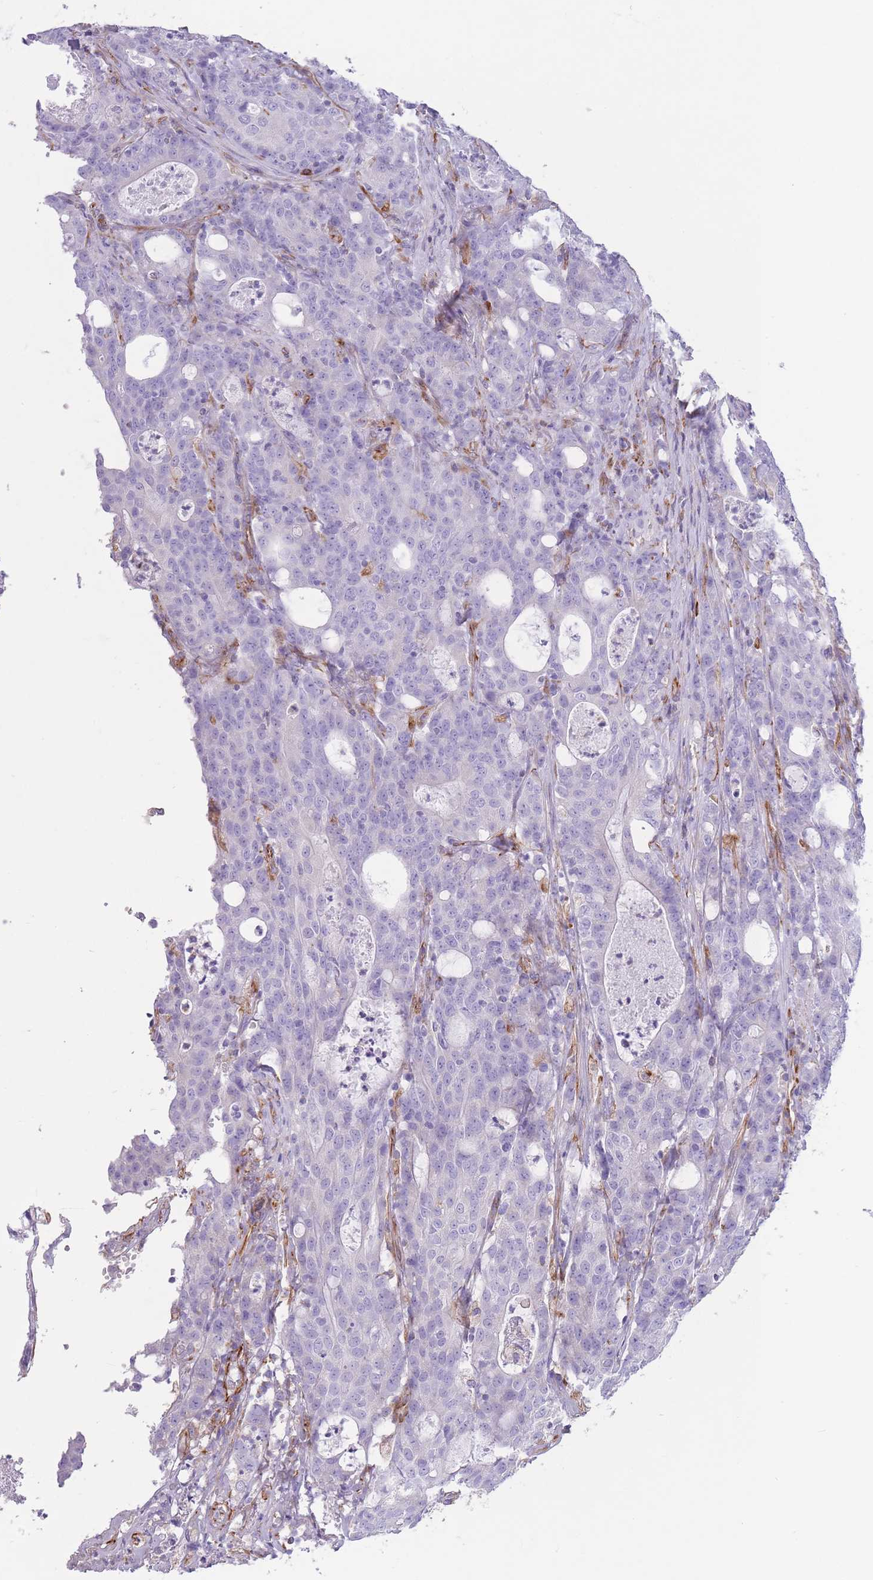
{"staining": {"intensity": "negative", "quantity": "none", "location": "none"}, "tissue": "colorectal cancer", "cell_type": "Tumor cells", "image_type": "cancer", "snomed": [{"axis": "morphology", "description": "Adenocarcinoma, NOS"}, {"axis": "topography", "description": "Colon"}], "caption": "Immunohistochemical staining of colorectal cancer (adenocarcinoma) demonstrates no significant positivity in tumor cells.", "gene": "PTCD1", "patient": {"sex": "male", "age": 83}}